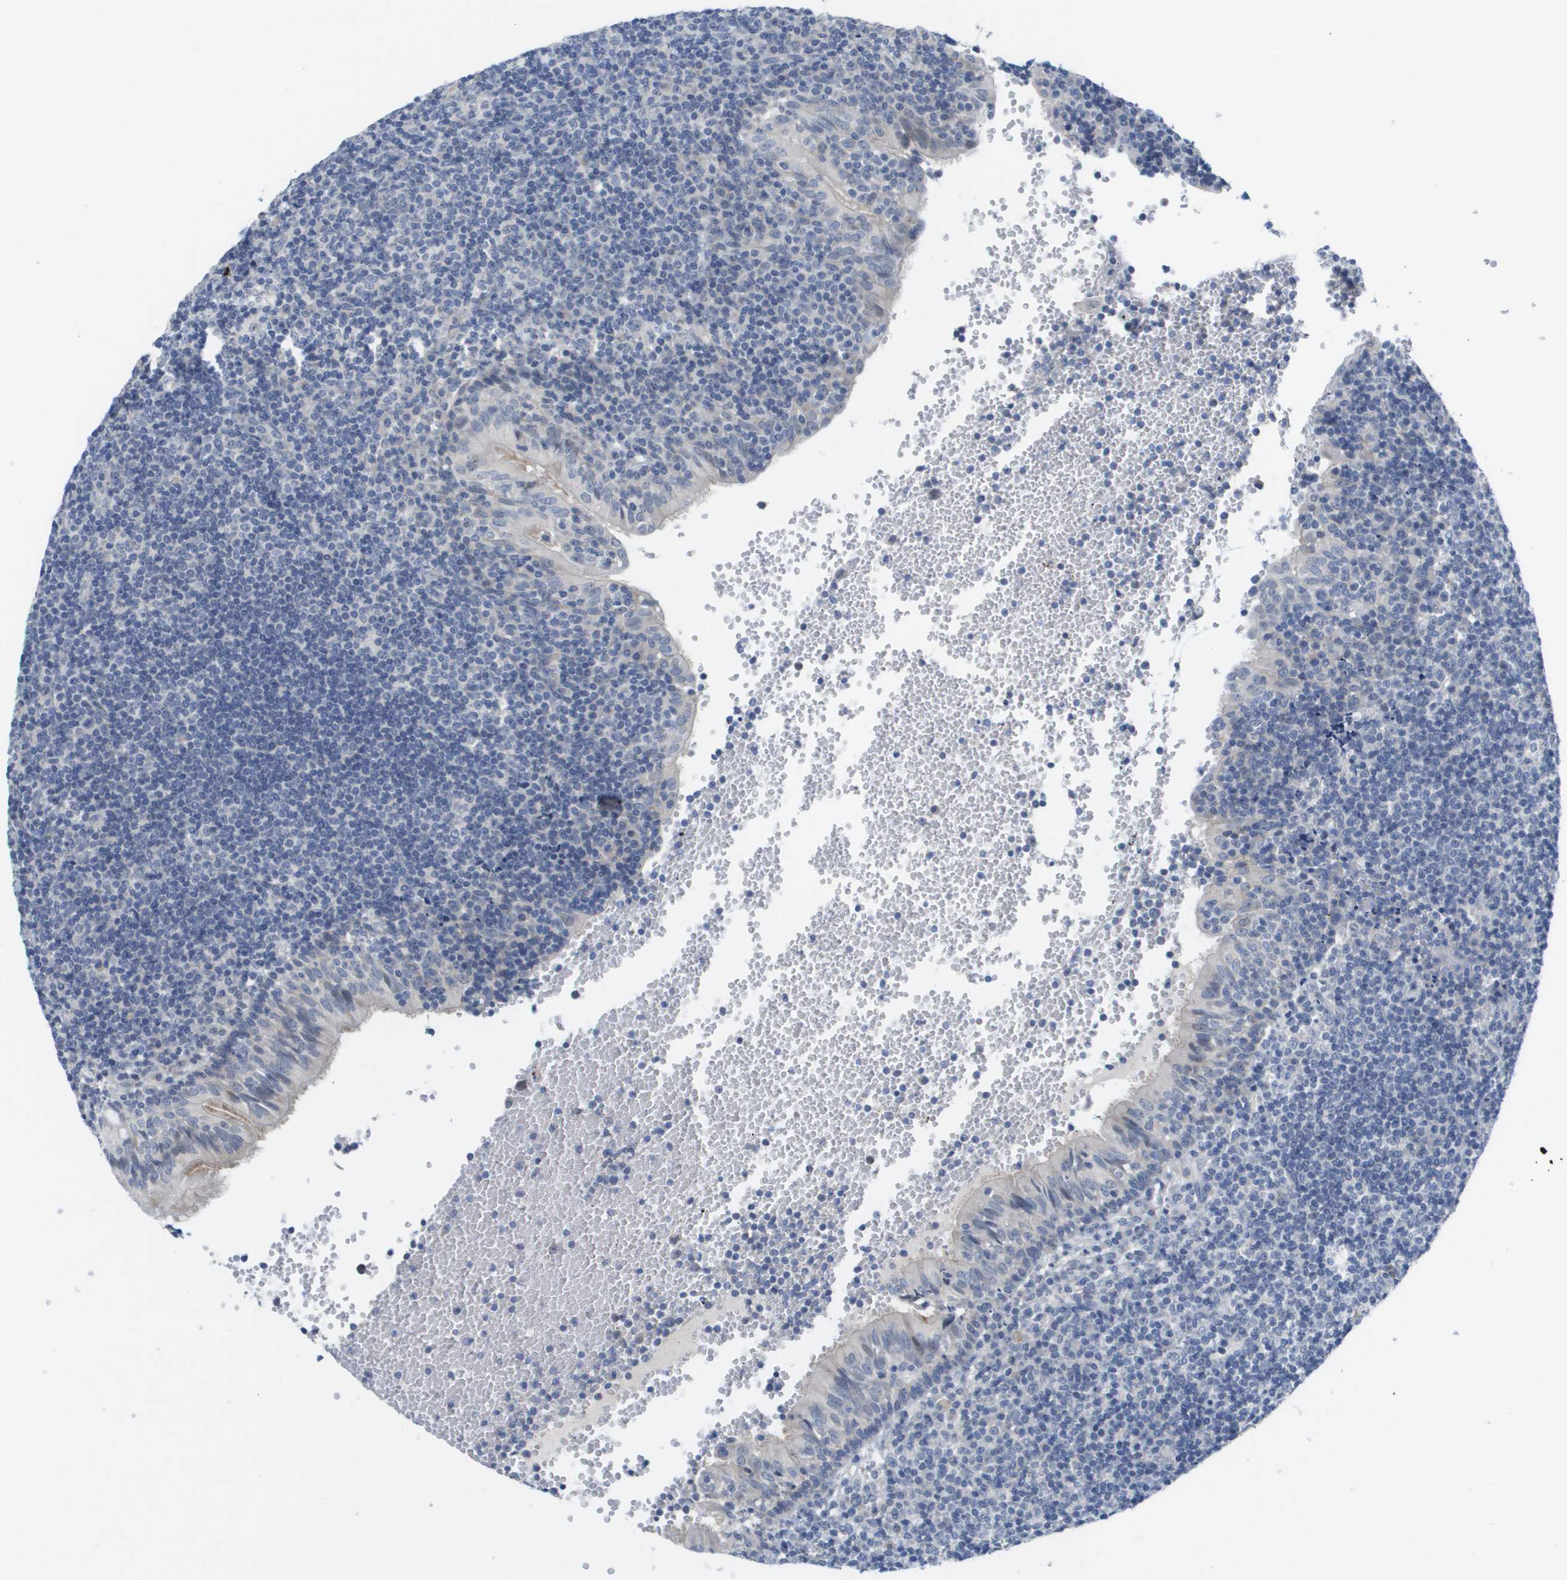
{"staining": {"intensity": "negative", "quantity": "none", "location": "none"}, "tissue": "tonsil", "cell_type": "Germinal center cells", "image_type": "normal", "snomed": [{"axis": "morphology", "description": "Normal tissue, NOS"}, {"axis": "topography", "description": "Tonsil"}], "caption": "This image is of benign tonsil stained with IHC to label a protein in brown with the nuclei are counter-stained blue. There is no positivity in germinal center cells. The staining was performed using DAB to visualize the protein expression in brown, while the nuclei were stained in blue with hematoxylin (Magnification: 20x).", "gene": "PDE4A", "patient": {"sex": "female", "age": 40}}